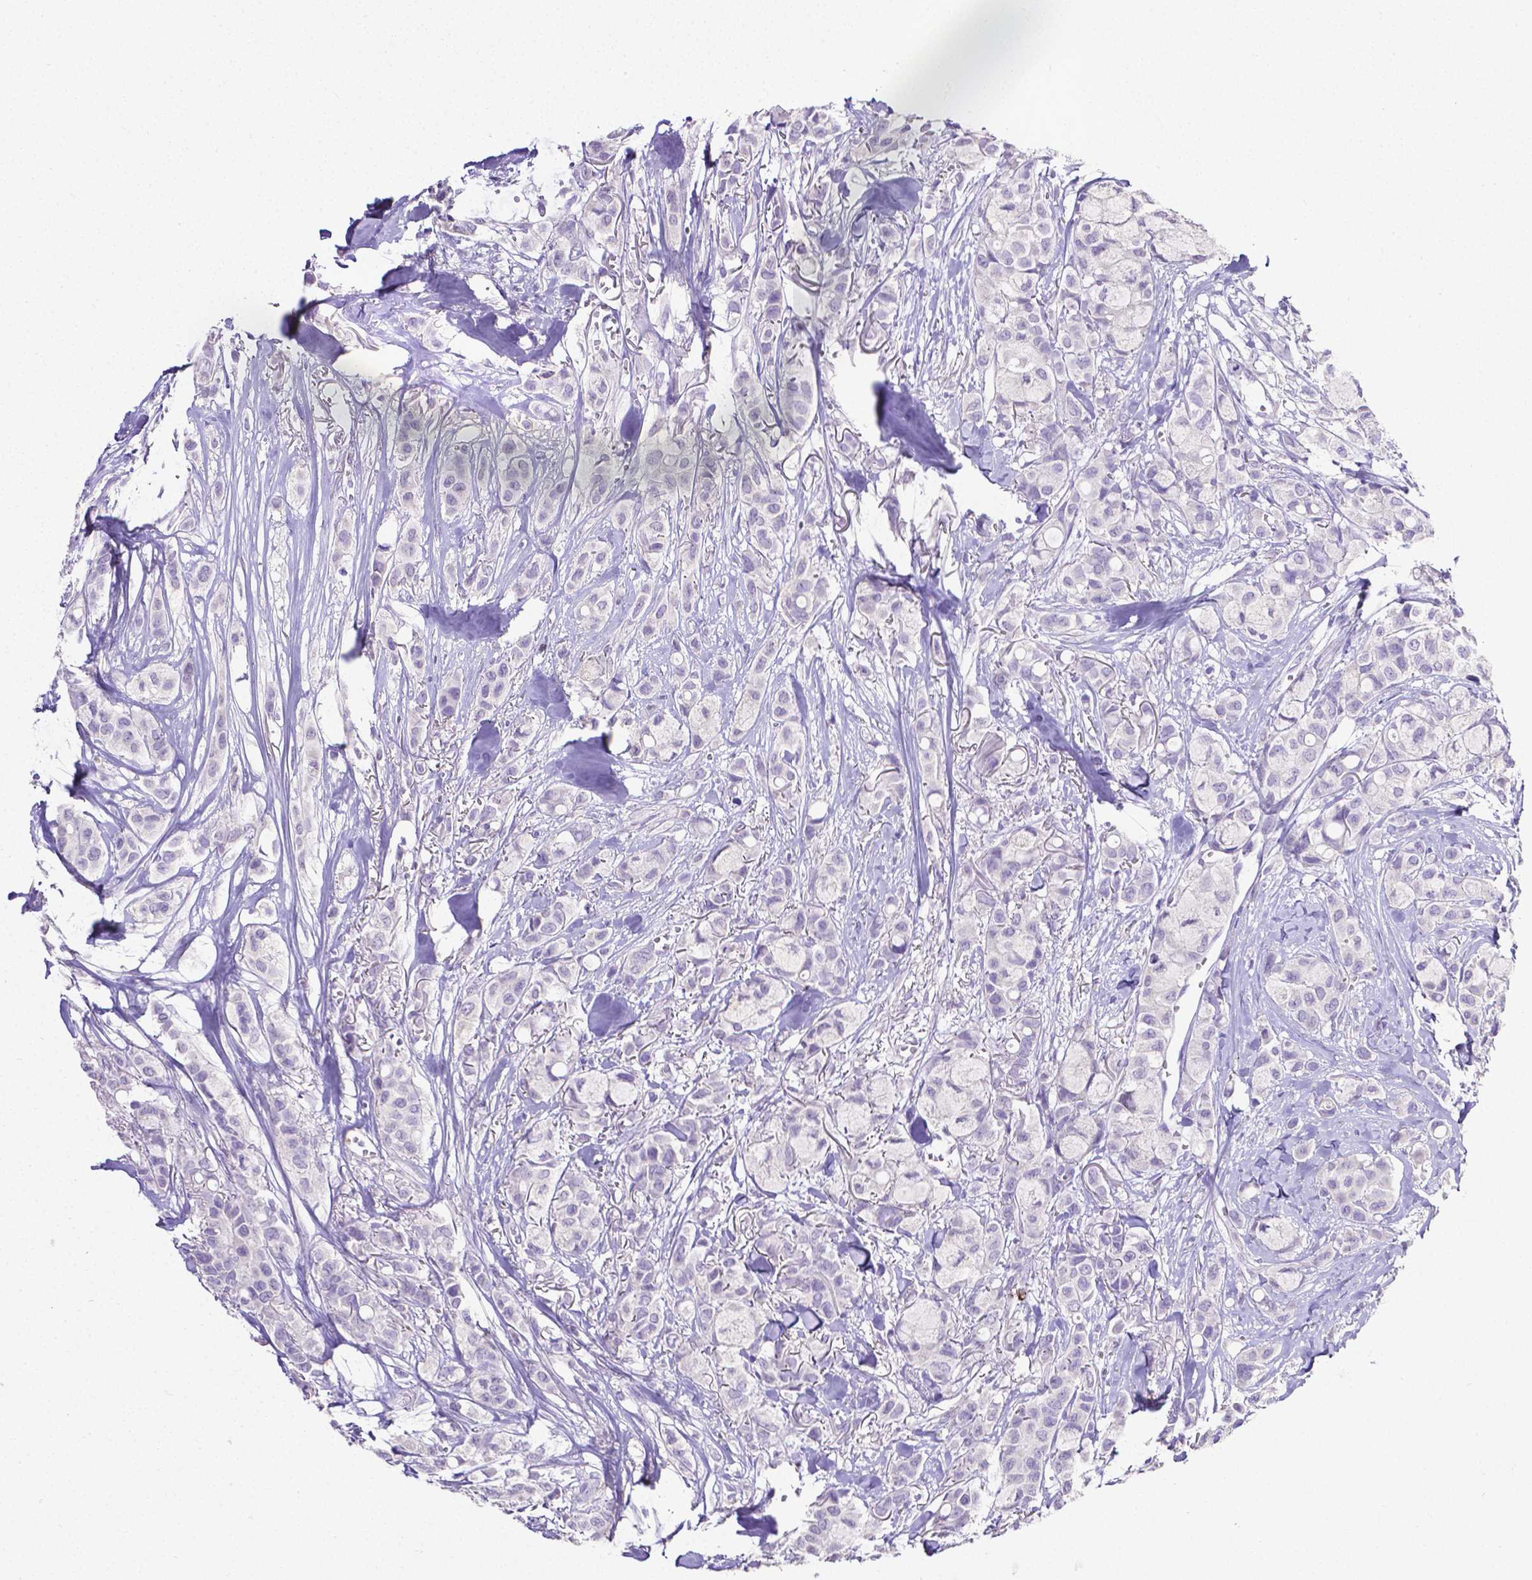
{"staining": {"intensity": "negative", "quantity": "none", "location": "none"}, "tissue": "breast cancer", "cell_type": "Tumor cells", "image_type": "cancer", "snomed": [{"axis": "morphology", "description": "Duct carcinoma"}, {"axis": "topography", "description": "Breast"}], "caption": "High power microscopy histopathology image of an immunohistochemistry image of breast intraductal carcinoma, revealing no significant staining in tumor cells.", "gene": "MMP9", "patient": {"sex": "female", "age": 85}}